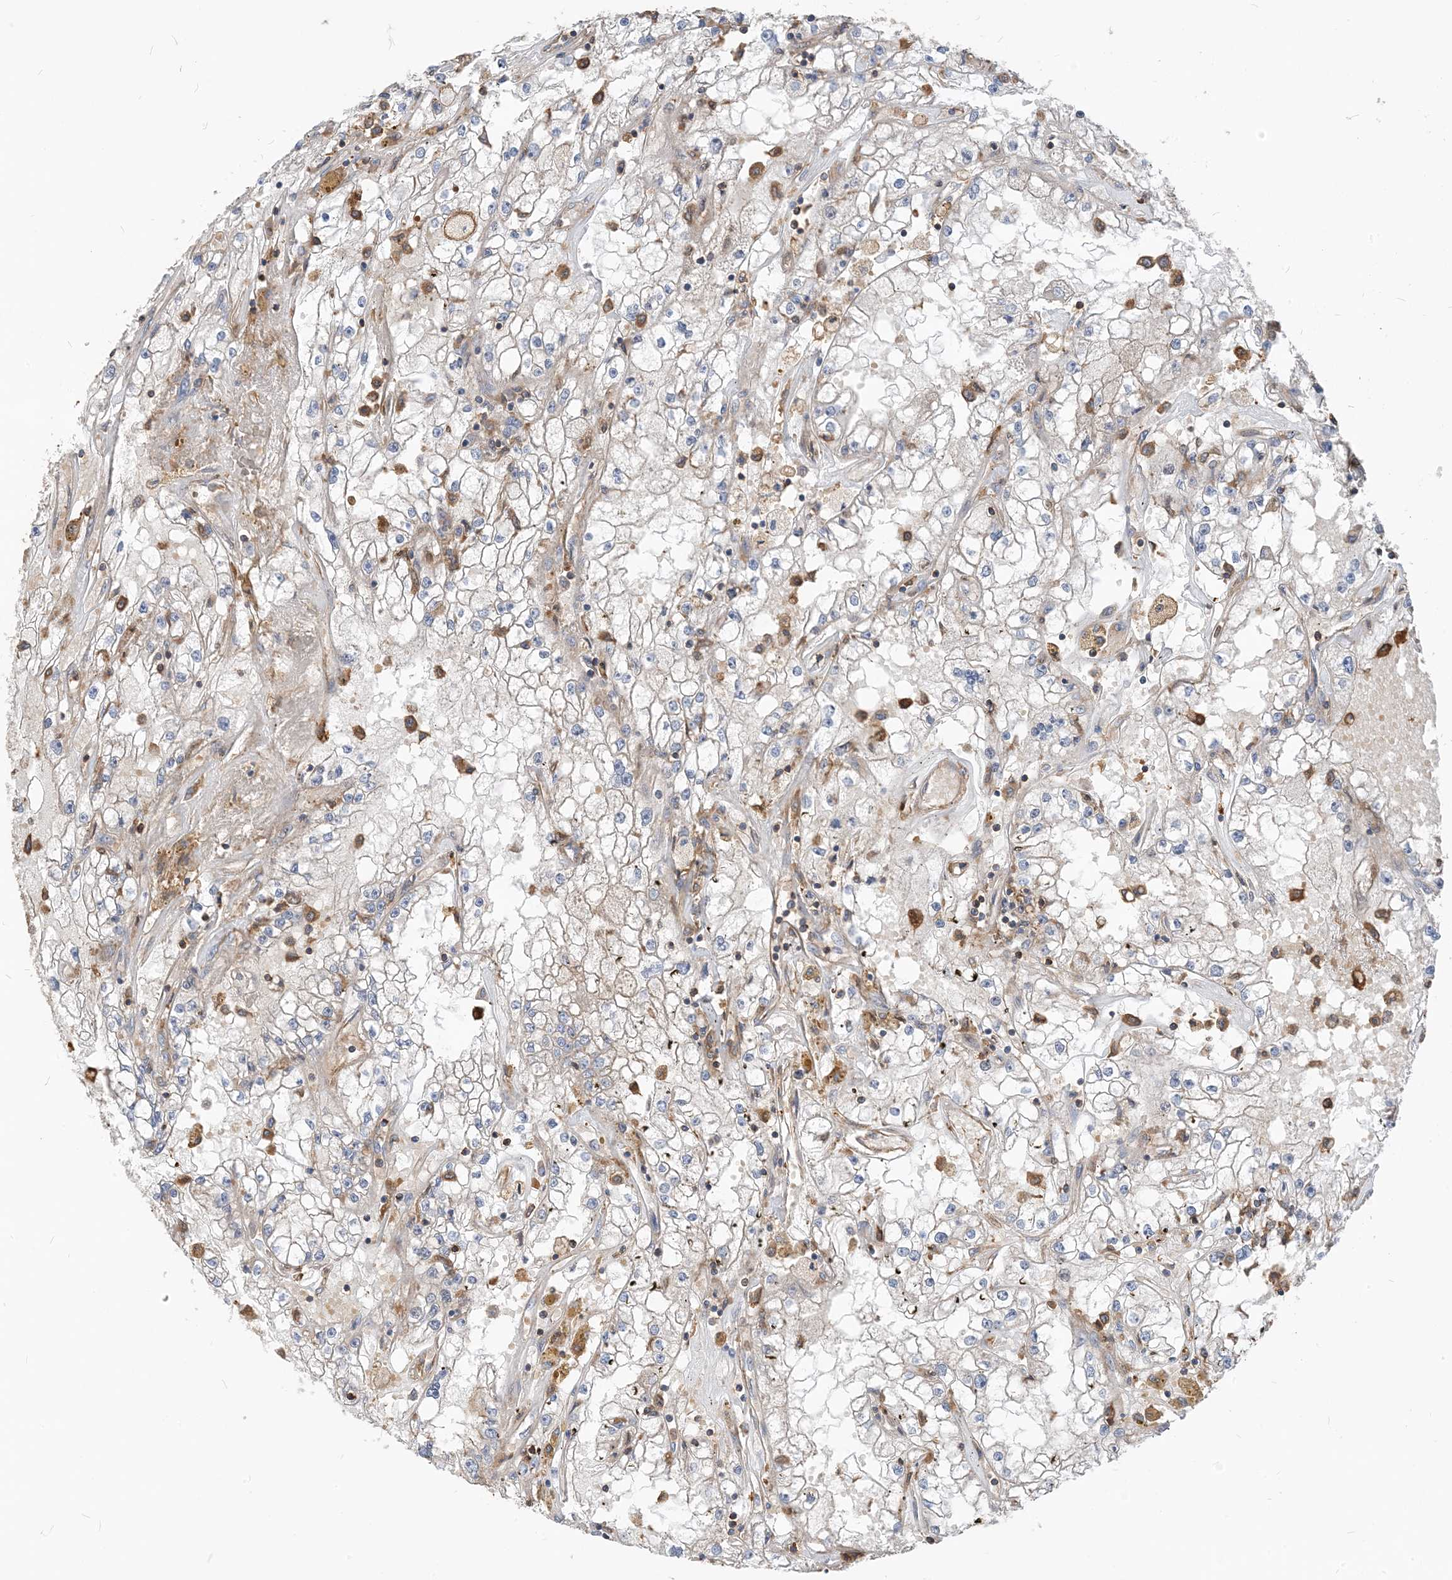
{"staining": {"intensity": "moderate", "quantity": "<25%", "location": "cytoplasmic/membranous"}, "tissue": "renal cancer", "cell_type": "Tumor cells", "image_type": "cancer", "snomed": [{"axis": "morphology", "description": "Adenocarcinoma, NOS"}, {"axis": "topography", "description": "Kidney"}], "caption": "Approximately <25% of tumor cells in renal adenocarcinoma reveal moderate cytoplasmic/membranous protein positivity as visualized by brown immunohistochemical staining.", "gene": "PARVG", "patient": {"sex": "male", "age": 56}}